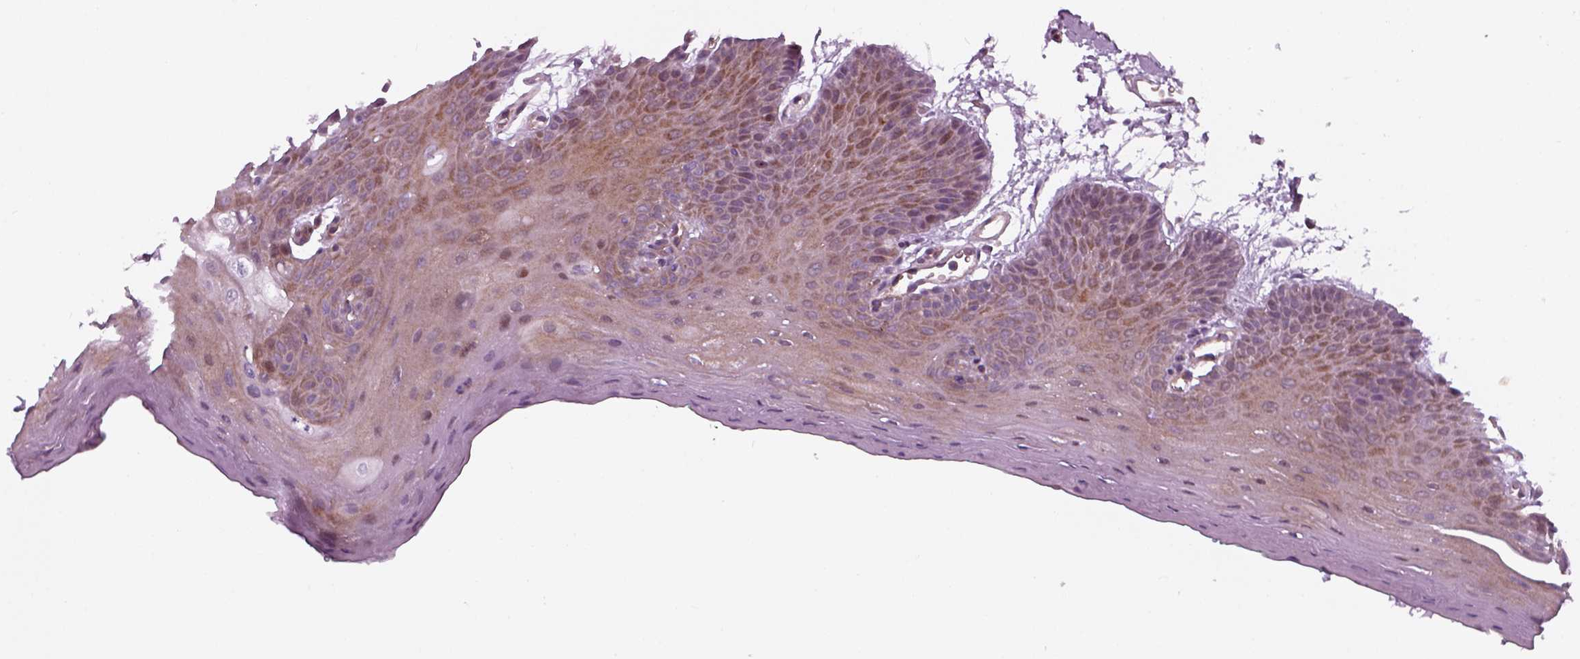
{"staining": {"intensity": "negative", "quantity": "none", "location": "none"}, "tissue": "oral mucosa", "cell_type": "Squamous epithelial cells", "image_type": "normal", "snomed": [{"axis": "morphology", "description": "Normal tissue, NOS"}, {"axis": "morphology", "description": "Squamous cell carcinoma, NOS"}, {"axis": "topography", "description": "Oral tissue"}, {"axis": "topography", "description": "Head-Neck"}], "caption": "High power microscopy histopathology image of an IHC histopathology image of benign oral mucosa, revealing no significant staining in squamous epithelial cells.", "gene": "DNASE1L1", "patient": {"sex": "female", "age": 50}}